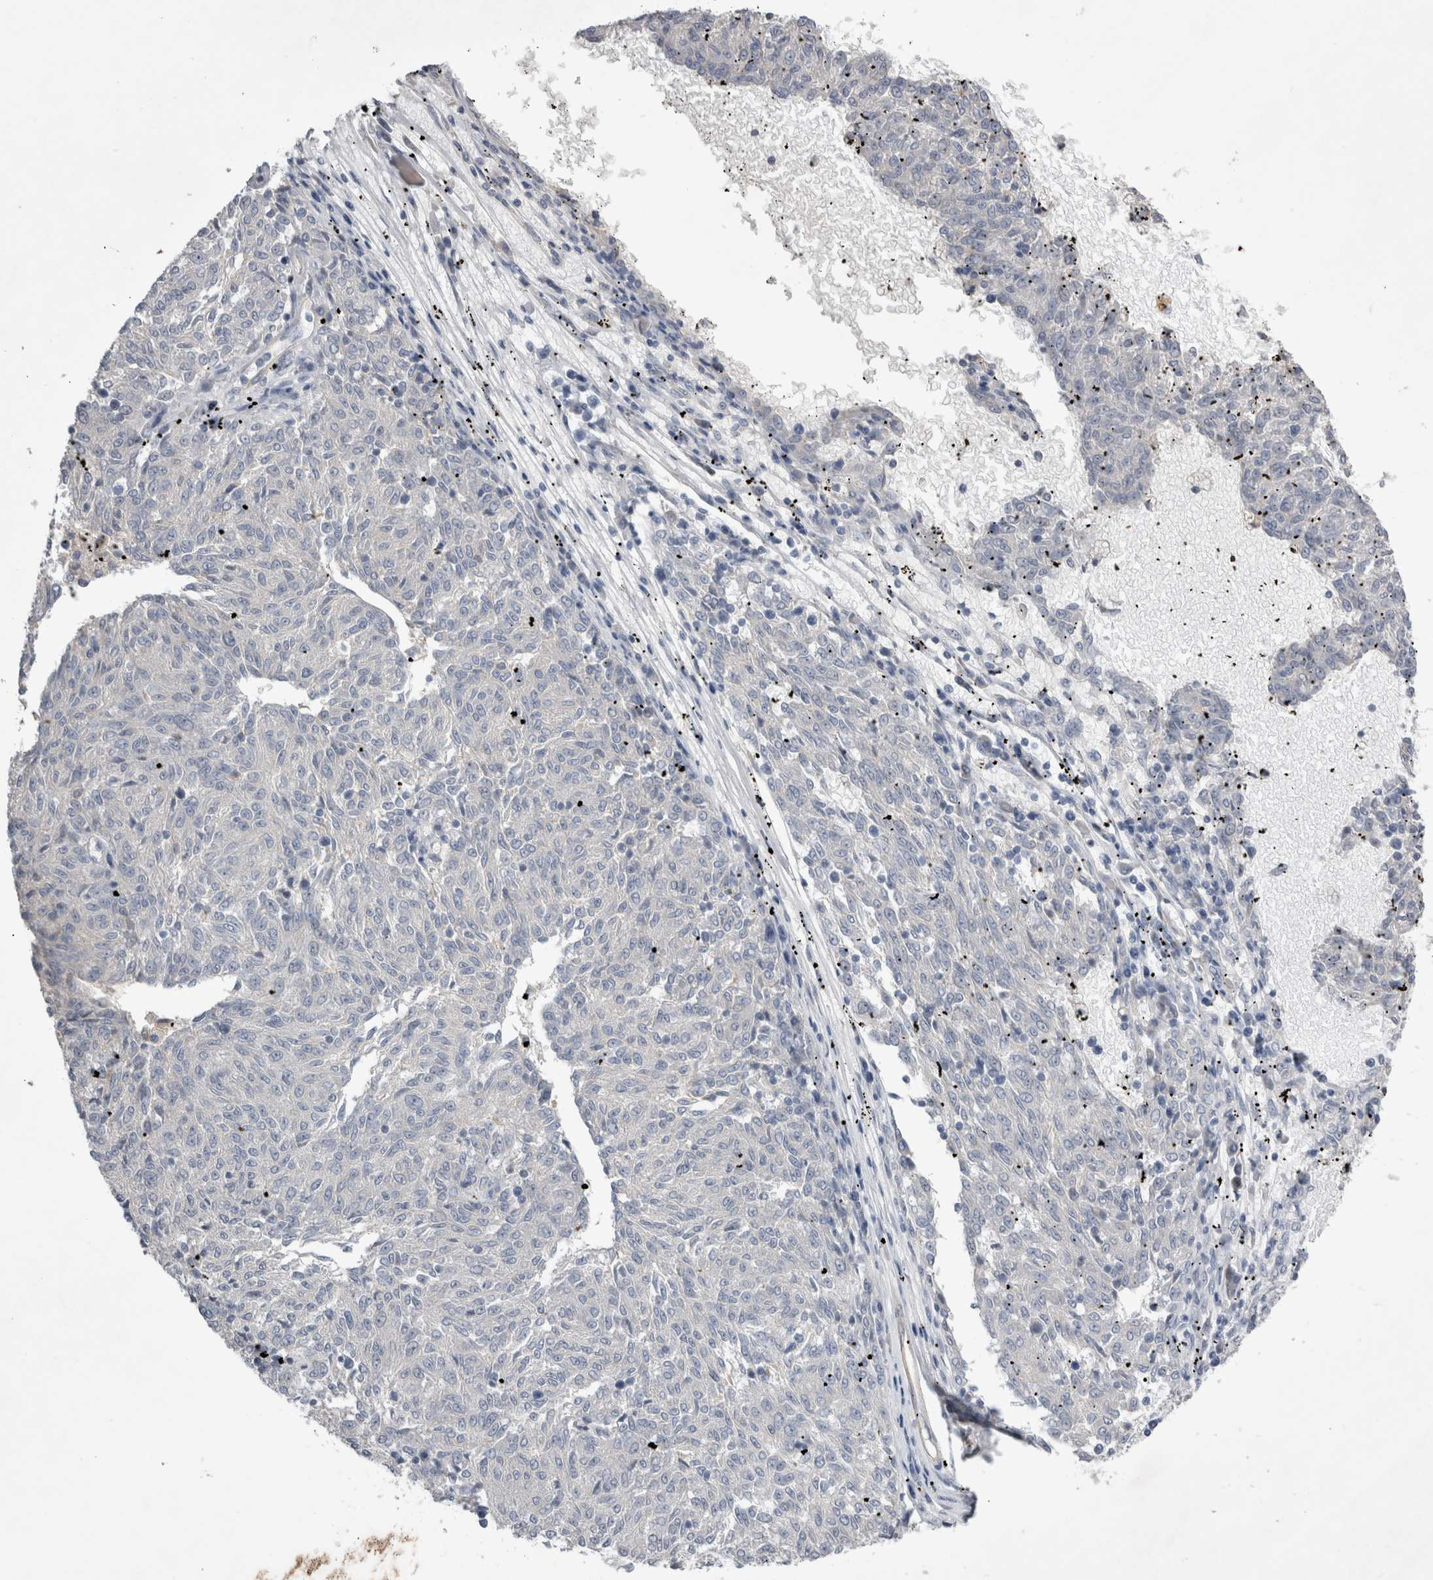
{"staining": {"intensity": "negative", "quantity": "none", "location": "none"}, "tissue": "melanoma", "cell_type": "Tumor cells", "image_type": "cancer", "snomed": [{"axis": "morphology", "description": "Malignant melanoma, NOS"}, {"axis": "topography", "description": "Skin"}], "caption": "This is an immunohistochemistry micrograph of human malignant melanoma. There is no staining in tumor cells.", "gene": "STRADB", "patient": {"sex": "female", "age": 72}}